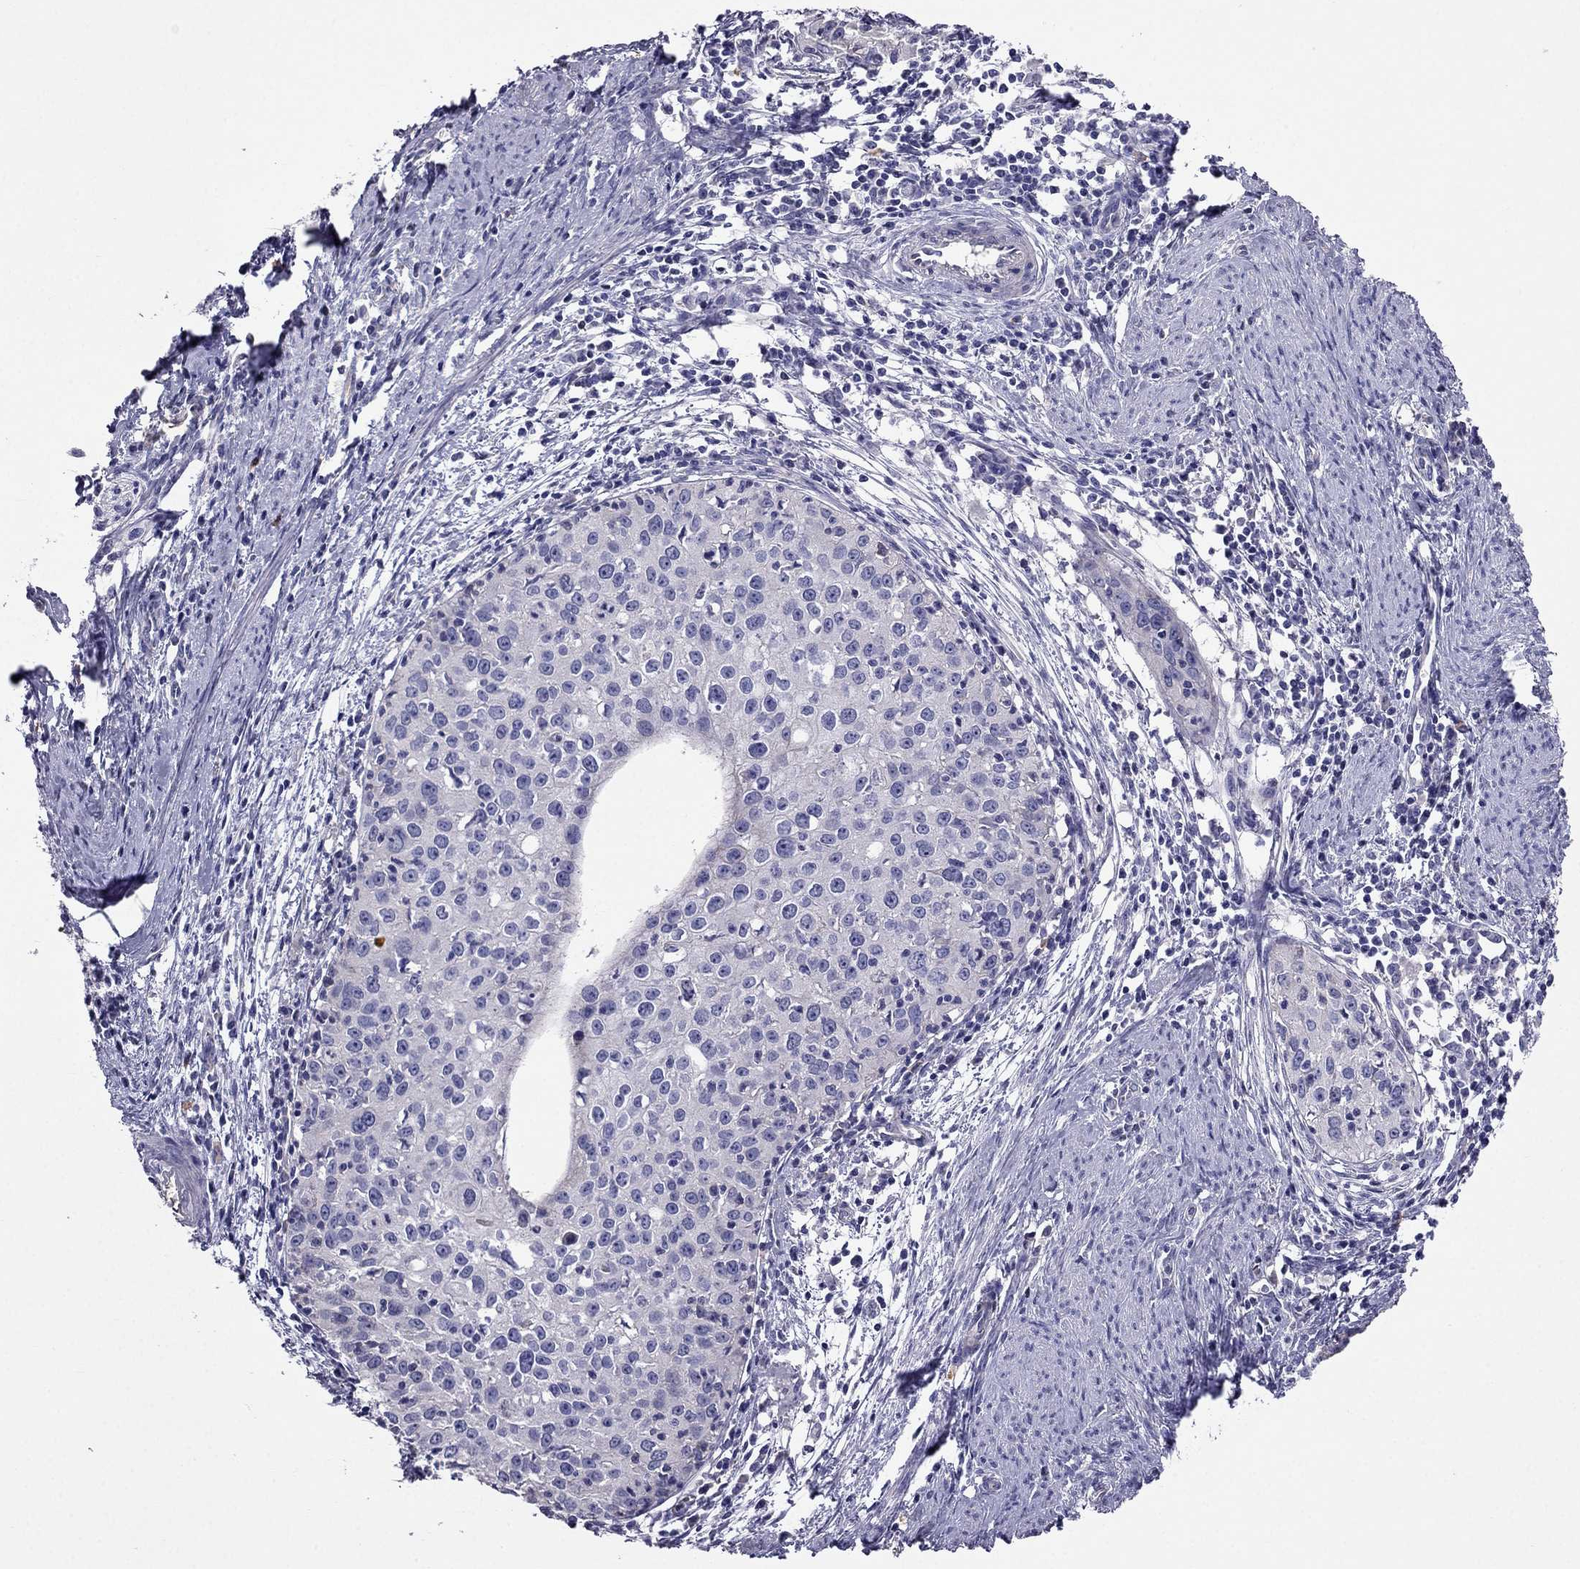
{"staining": {"intensity": "negative", "quantity": "none", "location": "none"}, "tissue": "cervical cancer", "cell_type": "Tumor cells", "image_type": "cancer", "snomed": [{"axis": "morphology", "description": "Squamous cell carcinoma, NOS"}, {"axis": "topography", "description": "Cervix"}], "caption": "DAB immunohistochemical staining of cervical squamous cell carcinoma reveals no significant positivity in tumor cells.", "gene": "TBC1D21", "patient": {"sex": "female", "age": 40}}